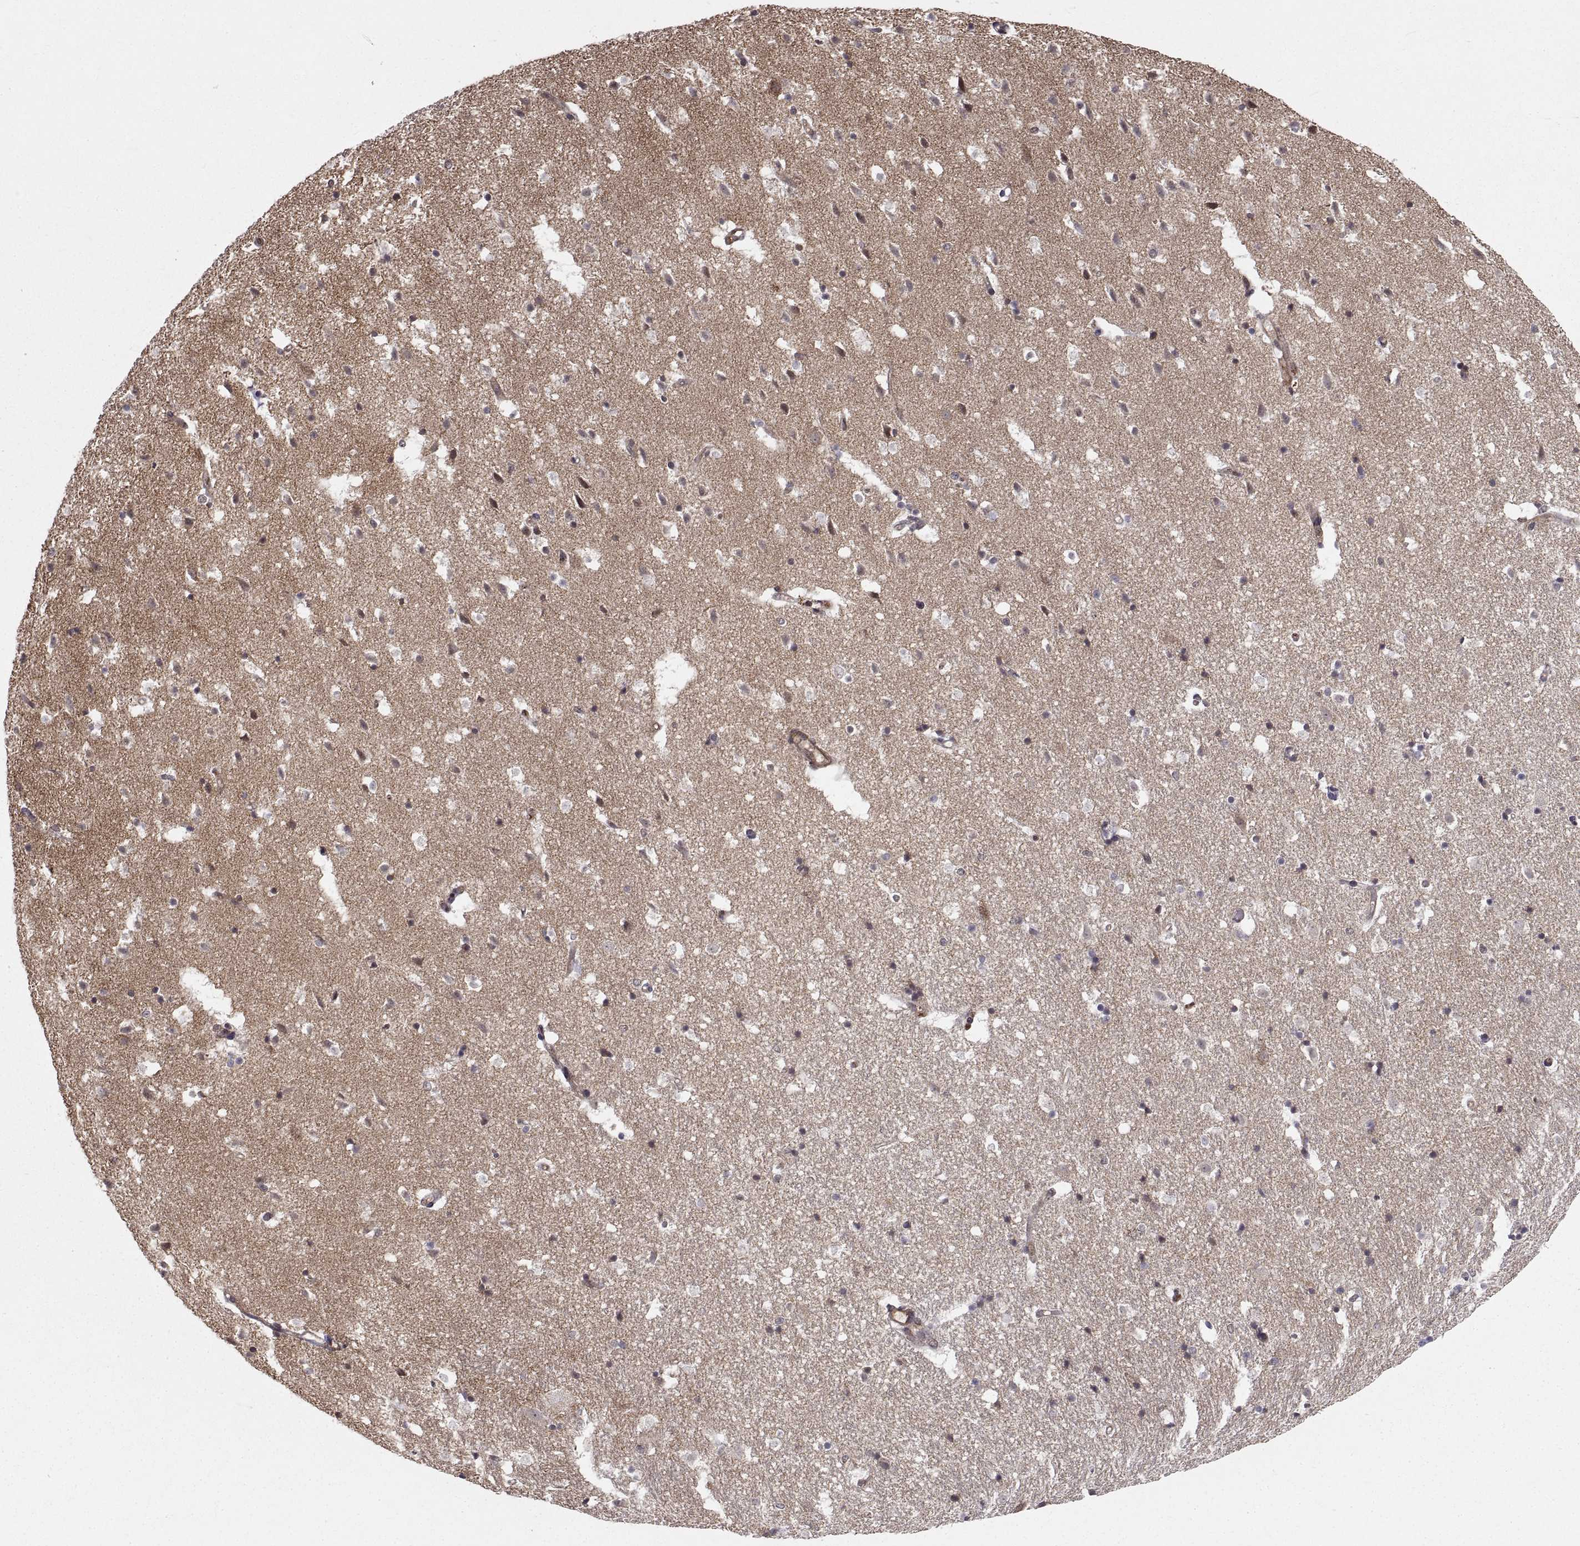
{"staining": {"intensity": "moderate", "quantity": "<25%", "location": "cytoplasmic/membranous"}, "tissue": "hippocampus", "cell_type": "Glial cells", "image_type": "normal", "snomed": [{"axis": "morphology", "description": "Normal tissue, NOS"}, {"axis": "topography", "description": "Hippocampus"}], "caption": "The image displays staining of normal hippocampus, revealing moderate cytoplasmic/membranous protein positivity (brown color) within glial cells. (DAB (3,3'-diaminobenzidine) = brown stain, brightfield microscopy at high magnification).", "gene": "ABL2", "patient": {"sex": "male", "age": 49}}